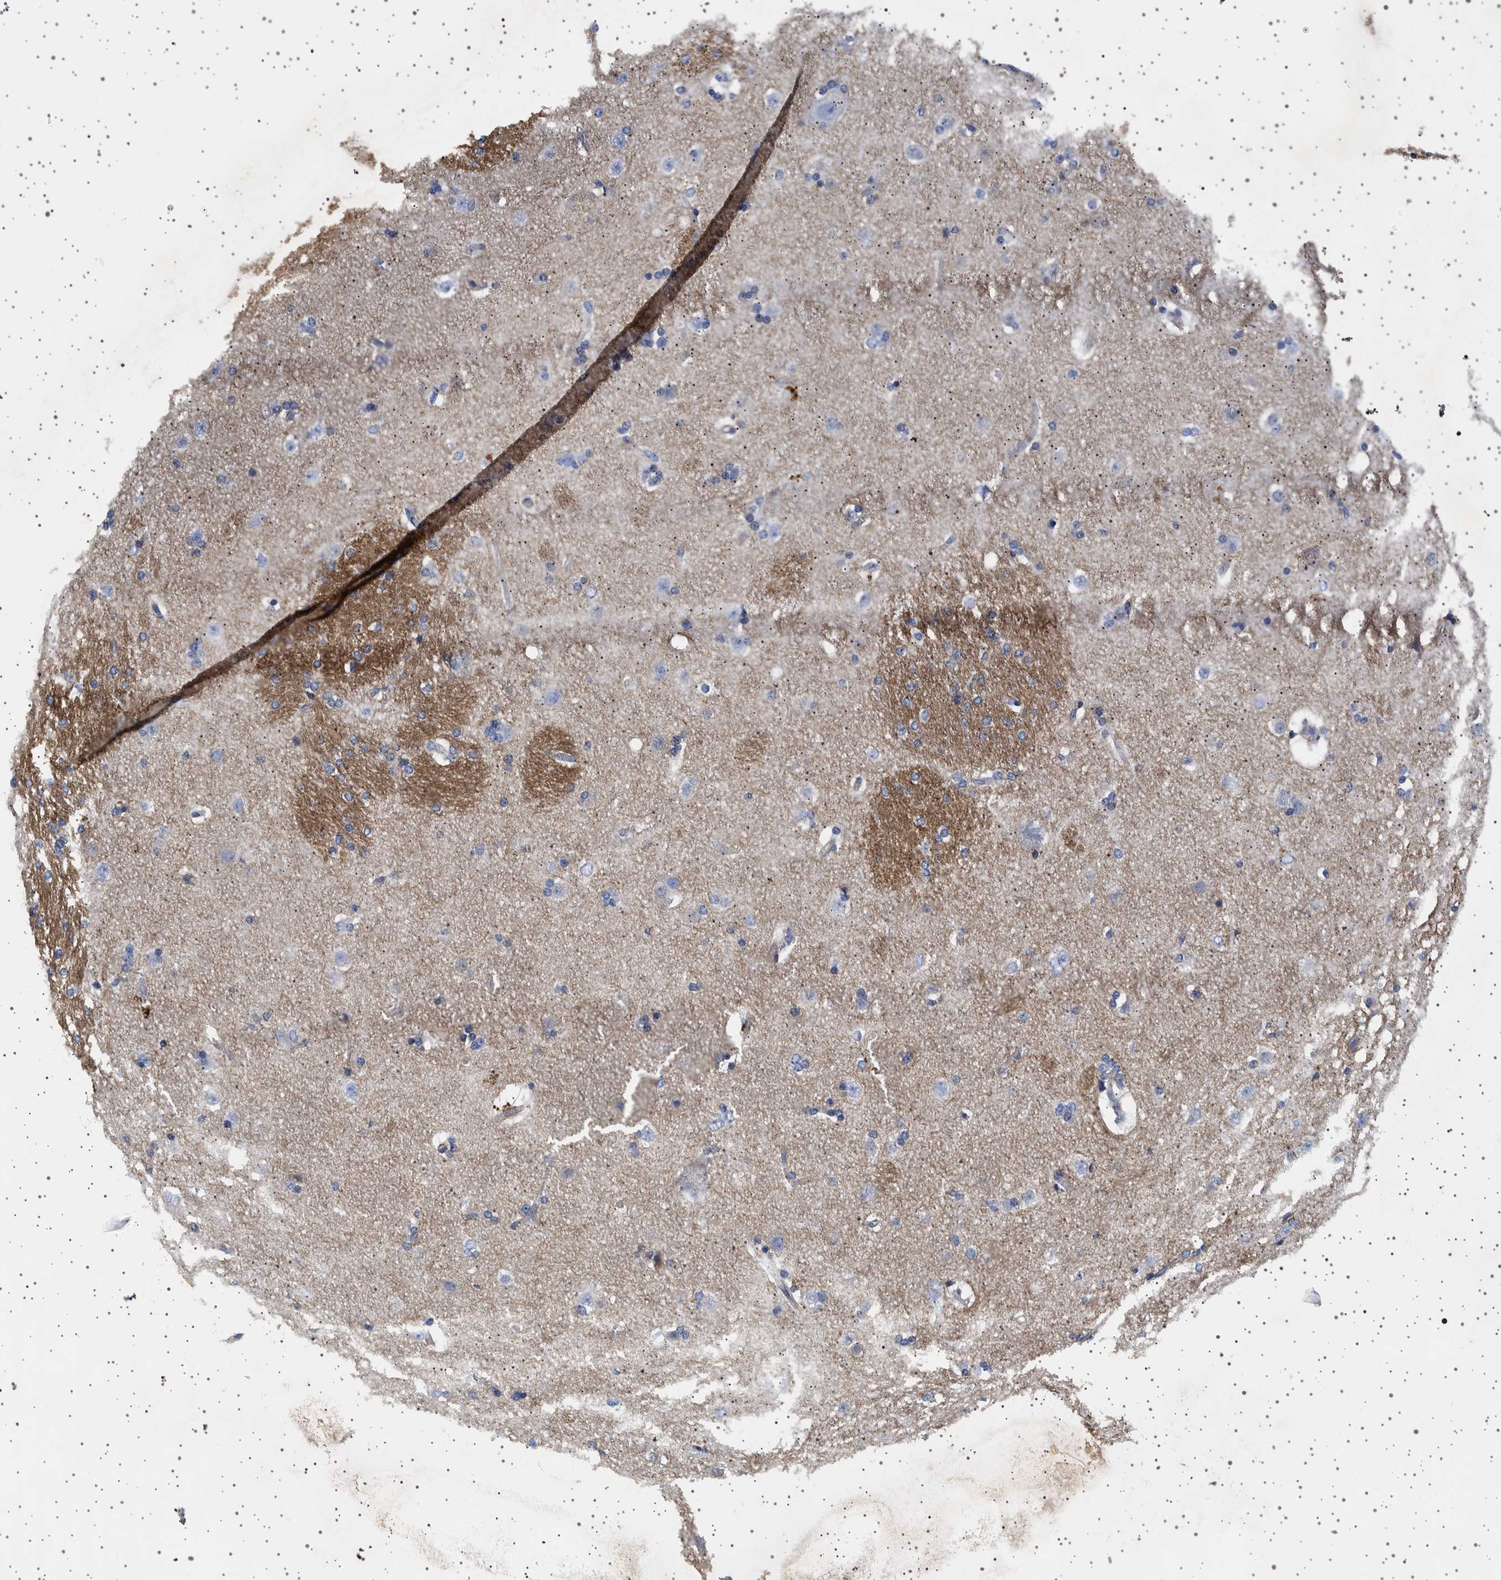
{"staining": {"intensity": "negative", "quantity": "none", "location": "none"}, "tissue": "caudate", "cell_type": "Glial cells", "image_type": "normal", "snomed": [{"axis": "morphology", "description": "Normal tissue, NOS"}, {"axis": "topography", "description": "Lateral ventricle wall"}], "caption": "The immunohistochemistry histopathology image has no significant staining in glial cells of caudate. (DAB IHC with hematoxylin counter stain).", "gene": "SEPTIN4", "patient": {"sex": "female", "age": 19}}